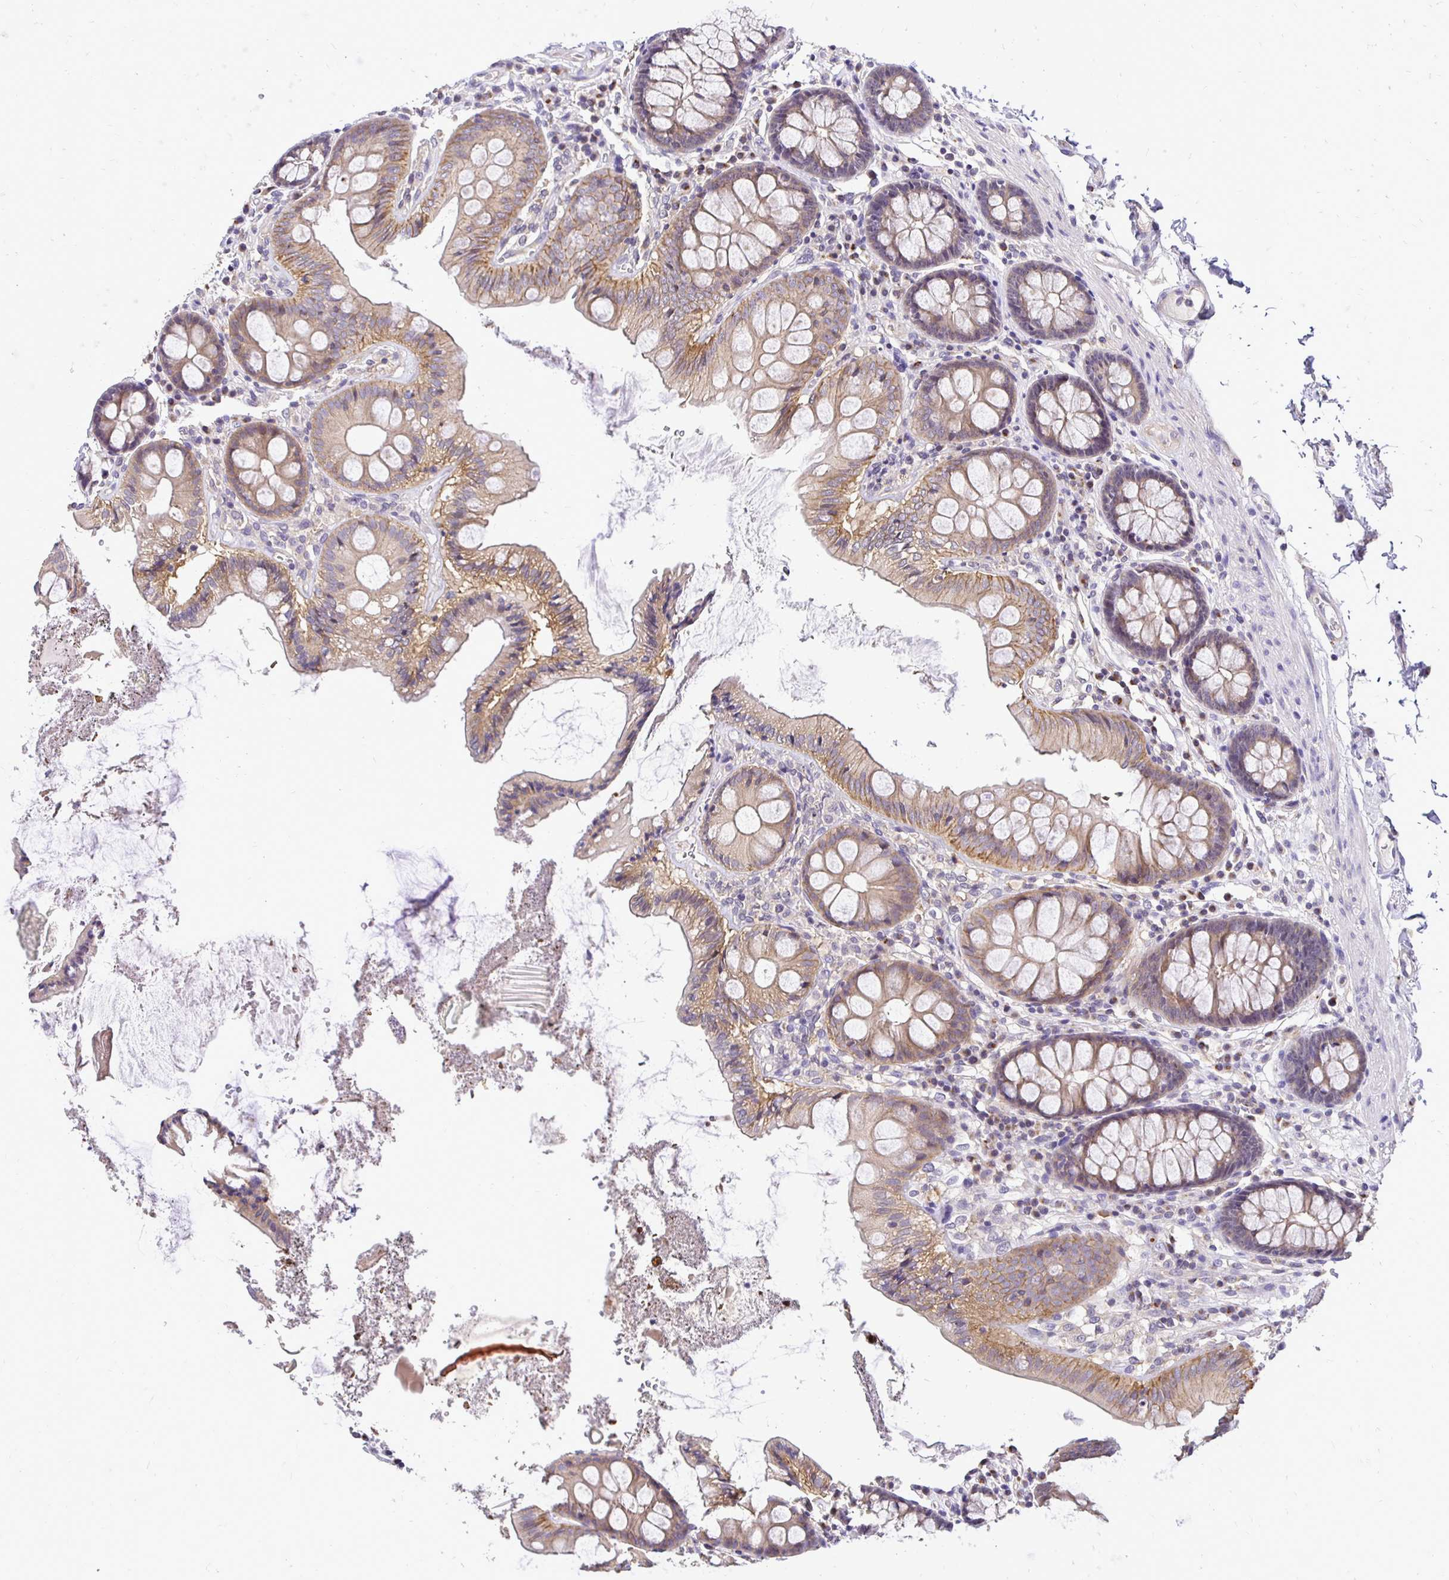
{"staining": {"intensity": "negative", "quantity": "none", "location": "none"}, "tissue": "colon", "cell_type": "Endothelial cells", "image_type": "normal", "snomed": [{"axis": "morphology", "description": "Normal tissue, NOS"}, {"axis": "topography", "description": "Colon"}], "caption": "IHC photomicrograph of benign human colon stained for a protein (brown), which displays no positivity in endothelial cells. The staining was performed using DAB to visualize the protein expression in brown, while the nuclei were stained in blue with hematoxylin (Magnification: 20x).", "gene": "SLC9A1", "patient": {"sex": "male", "age": 84}}